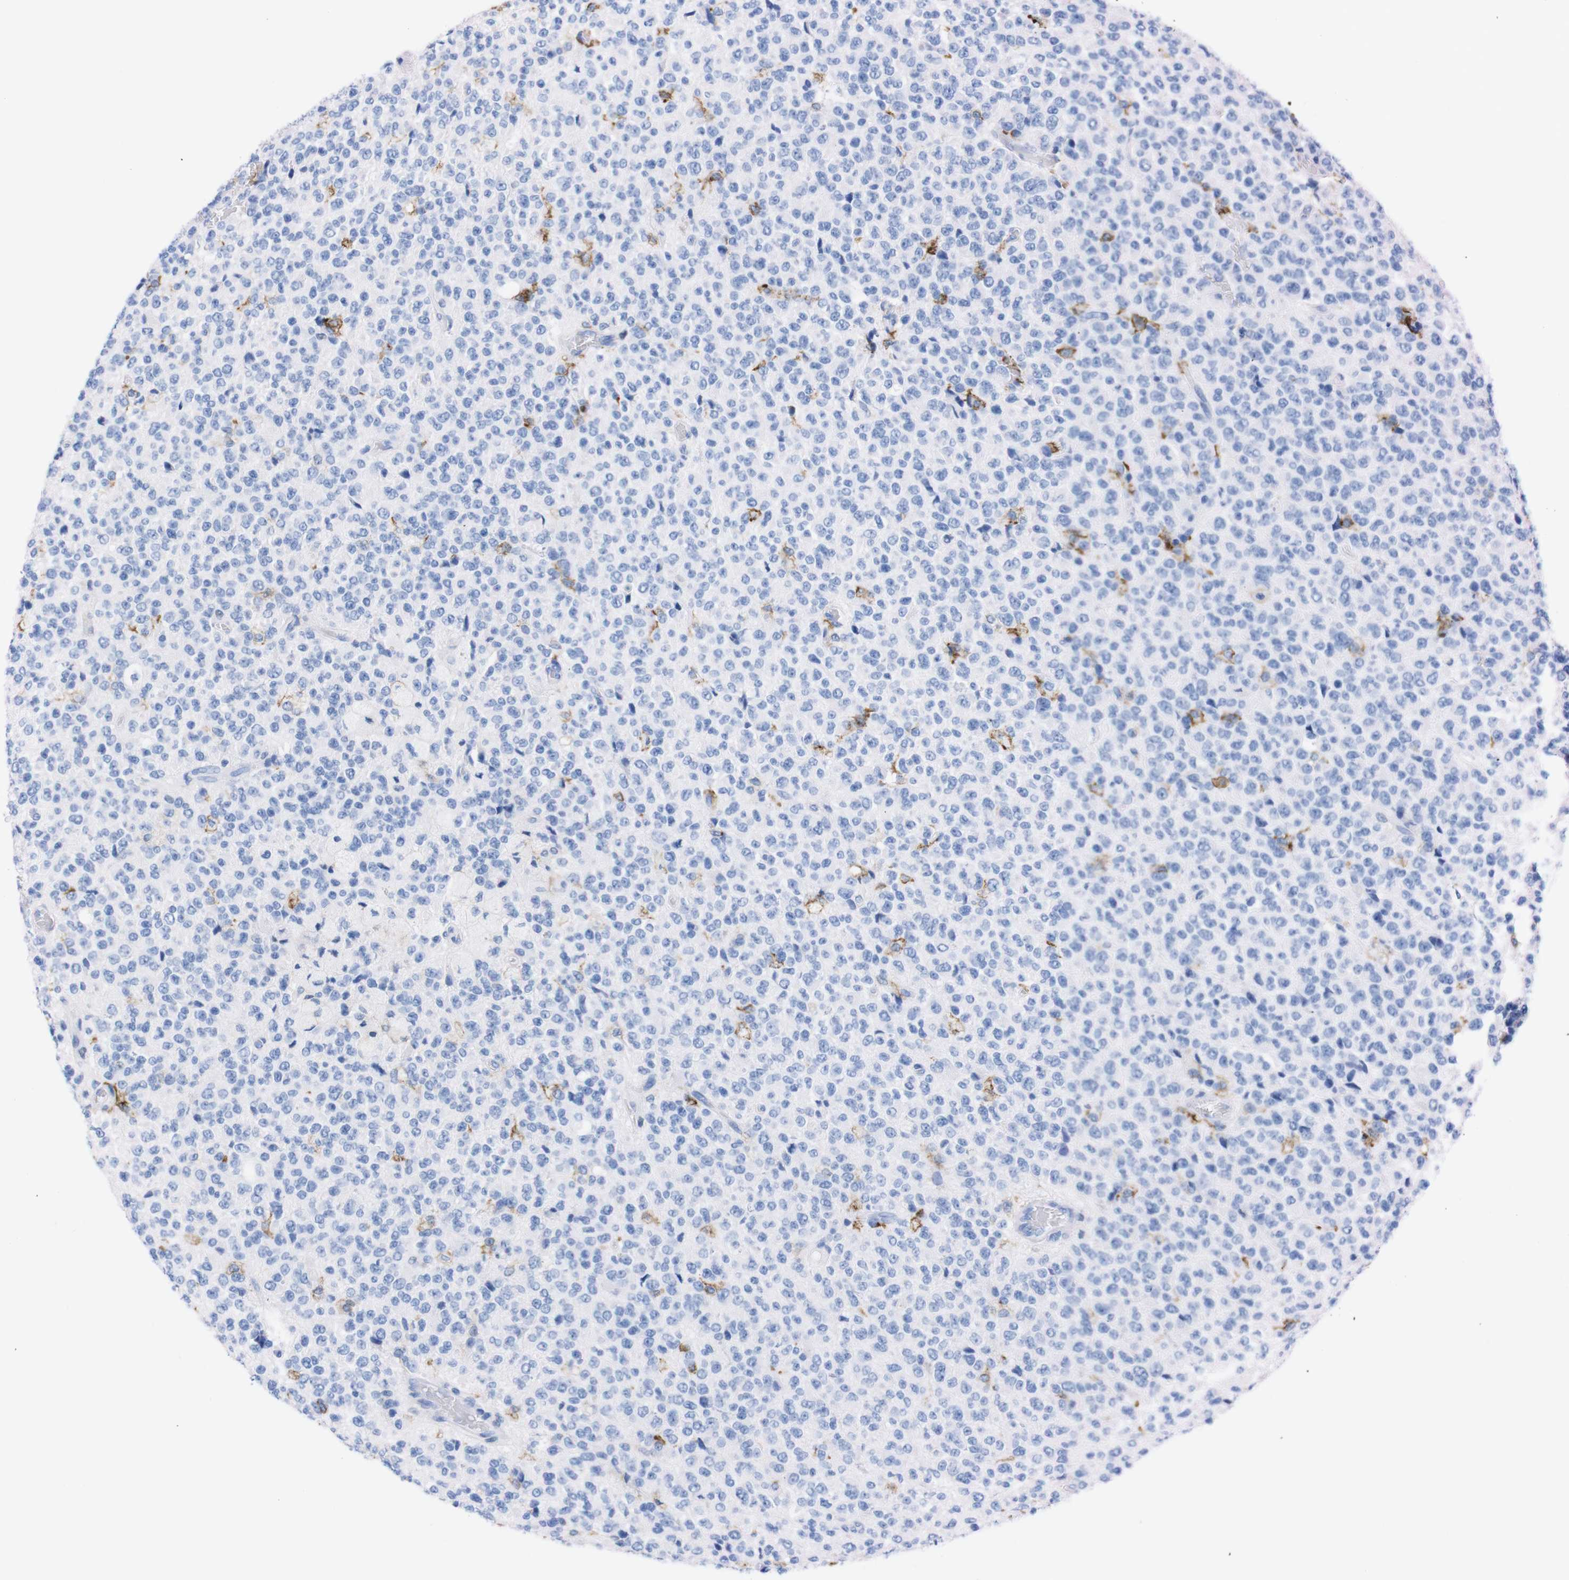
{"staining": {"intensity": "negative", "quantity": "none", "location": "none"}, "tissue": "glioma", "cell_type": "Tumor cells", "image_type": "cancer", "snomed": [{"axis": "morphology", "description": "Glioma, malignant, High grade"}, {"axis": "topography", "description": "pancreas cauda"}], "caption": "Malignant glioma (high-grade) was stained to show a protein in brown. There is no significant expression in tumor cells.", "gene": "P2RY12", "patient": {"sex": "male", "age": 60}}